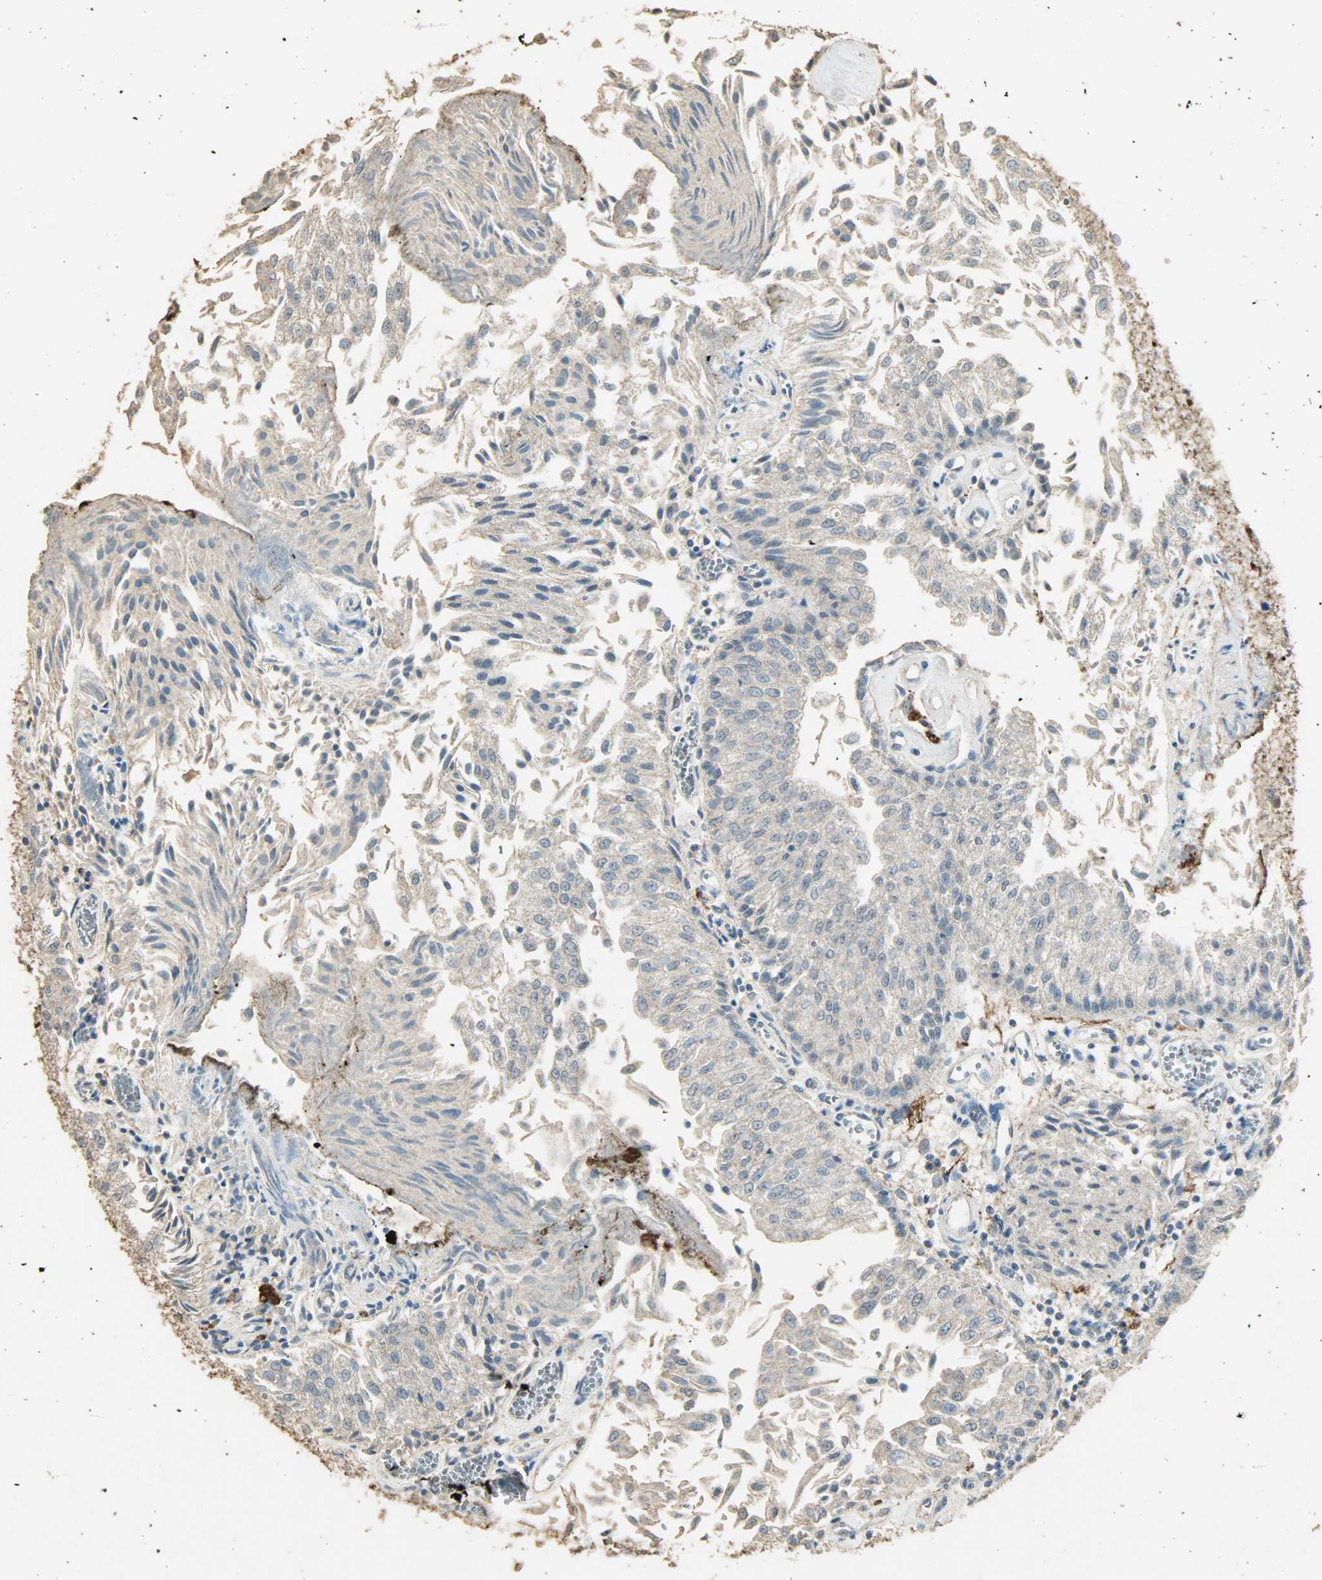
{"staining": {"intensity": "weak", "quantity": "<25%", "location": "cytoplasmic/membranous"}, "tissue": "urothelial cancer", "cell_type": "Tumor cells", "image_type": "cancer", "snomed": [{"axis": "morphology", "description": "Urothelial carcinoma, Low grade"}, {"axis": "topography", "description": "Urinary bladder"}], "caption": "An IHC histopathology image of low-grade urothelial carcinoma is shown. There is no staining in tumor cells of low-grade urothelial carcinoma.", "gene": "ASB9", "patient": {"sex": "male", "age": 86}}